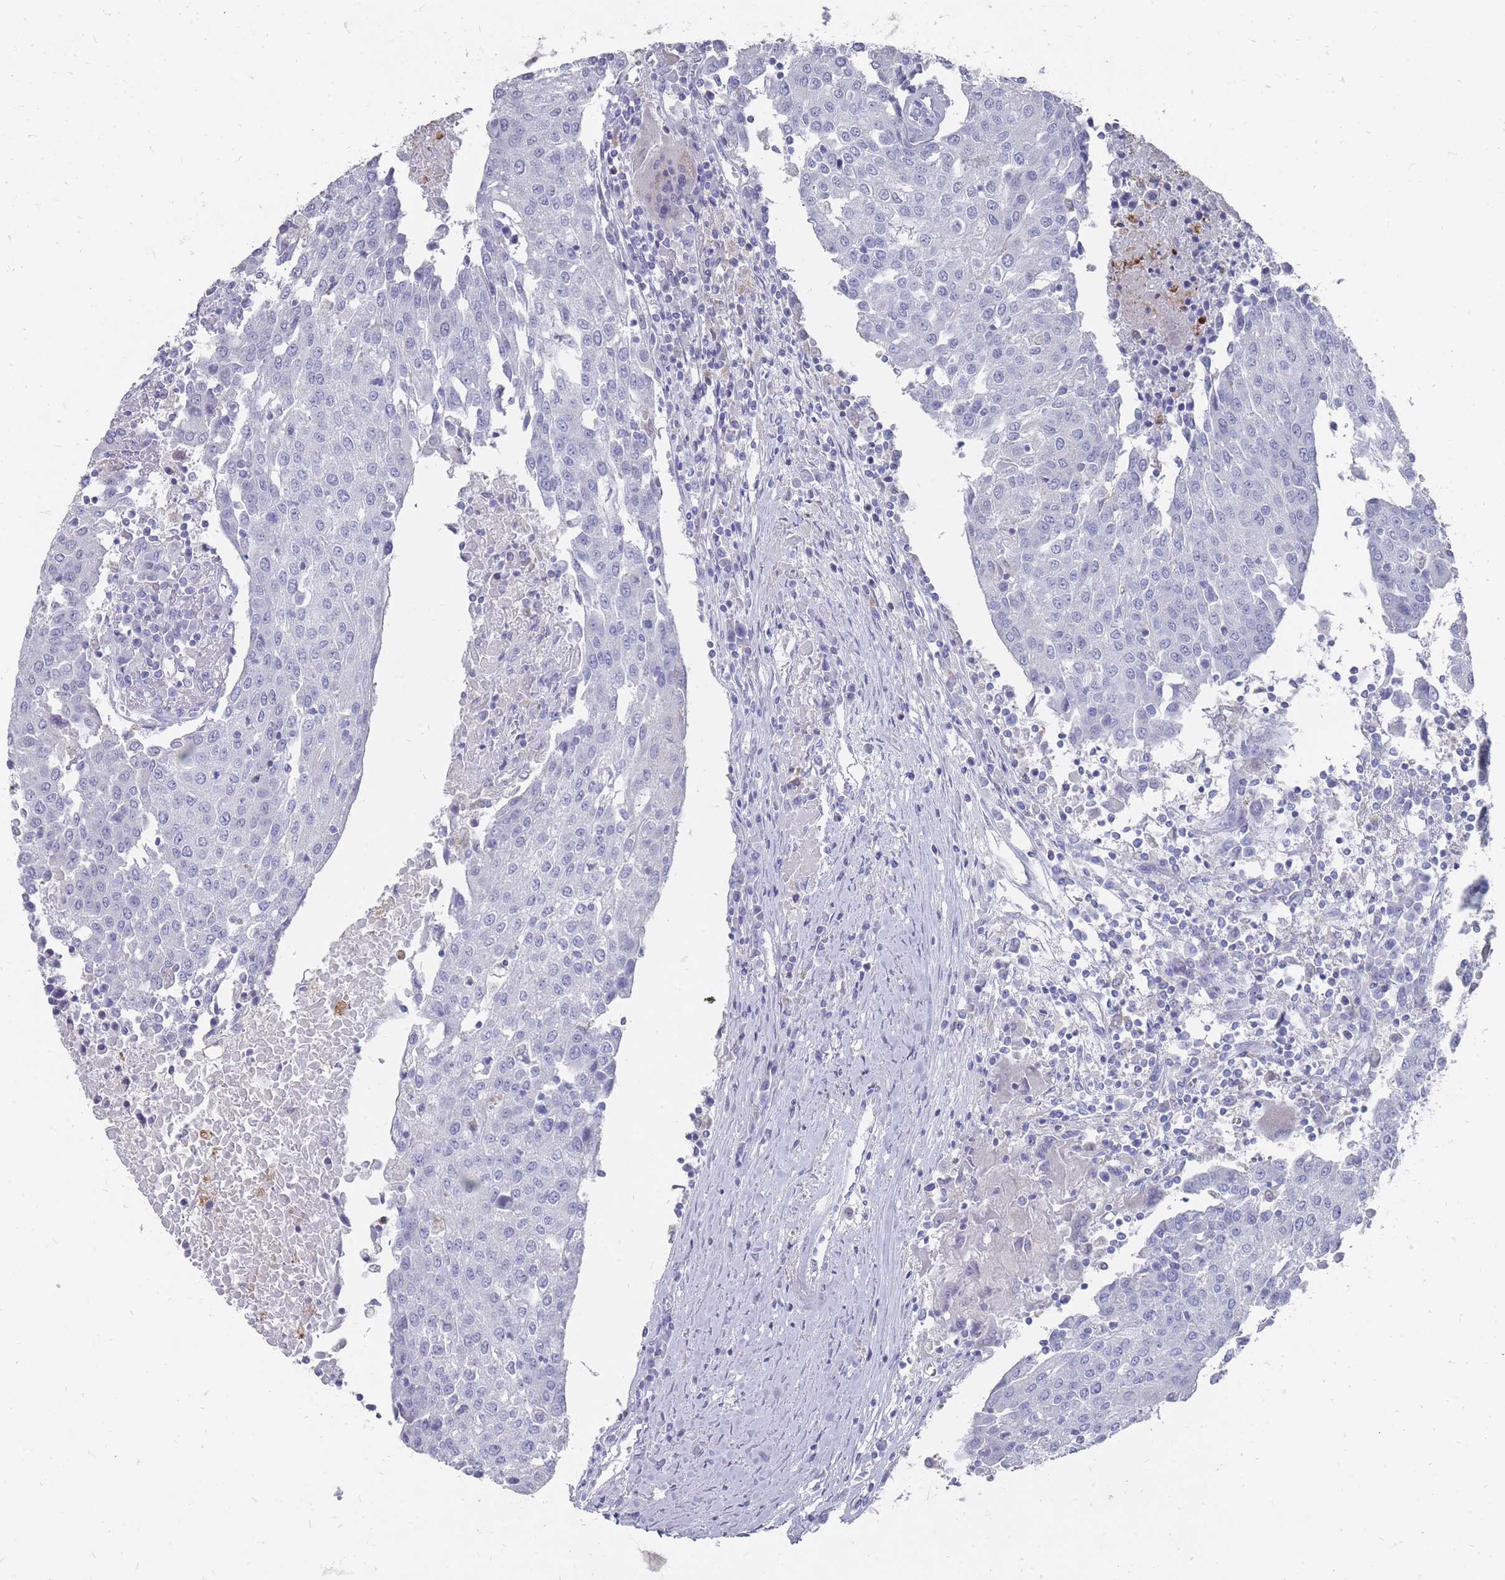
{"staining": {"intensity": "negative", "quantity": "none", "location": "none"}, "tissue": "urothelial cancer", "cell_type": "Tumor cells", "image_type": "cancer", "snomed": [{"axis": "morphology", "description": "Urothelial carcinoma, High grade"}, {"axis": "topography", "description": "Urinary bladder"}], "caption": "A photomicrograph of human high-grade urothelial carcinoma is negative for staining in tumor cells.", "gene": "OTULINL", "patient": {"sex": "female", "age": 85}}